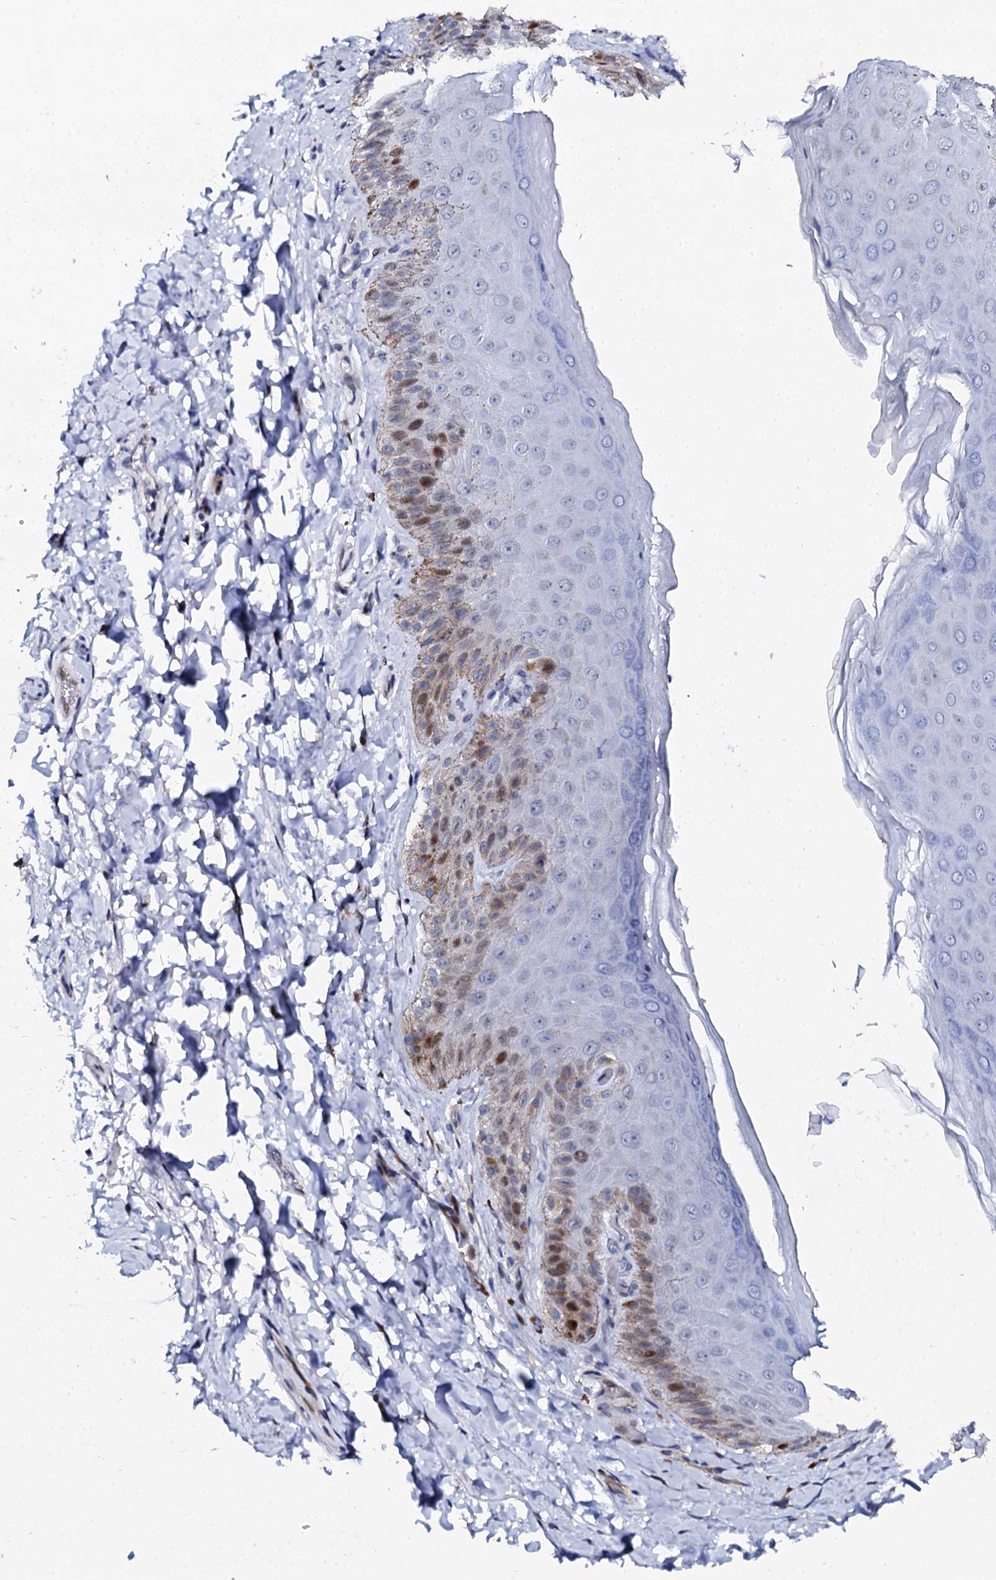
{"staining": {"intensity": "moderate", "quantity": "<25%", "location": "nuclear"}, "tissue": "skin", "cell_type": "Epidermal cells", "image_type": "normal", "snomed": [{"axis": "morphology", "description": "Normal tissue, NOS"}, {"axis": "topography", "description": "Anal"}], "caption": "High-power microscopy captured an IHC photomicrograph of benign skin, revealing moderate nuclear staining in approximately <25% of epidermal cells.", "gene": "NUDT13", "patient": {"sex": "male", "age": 44}}